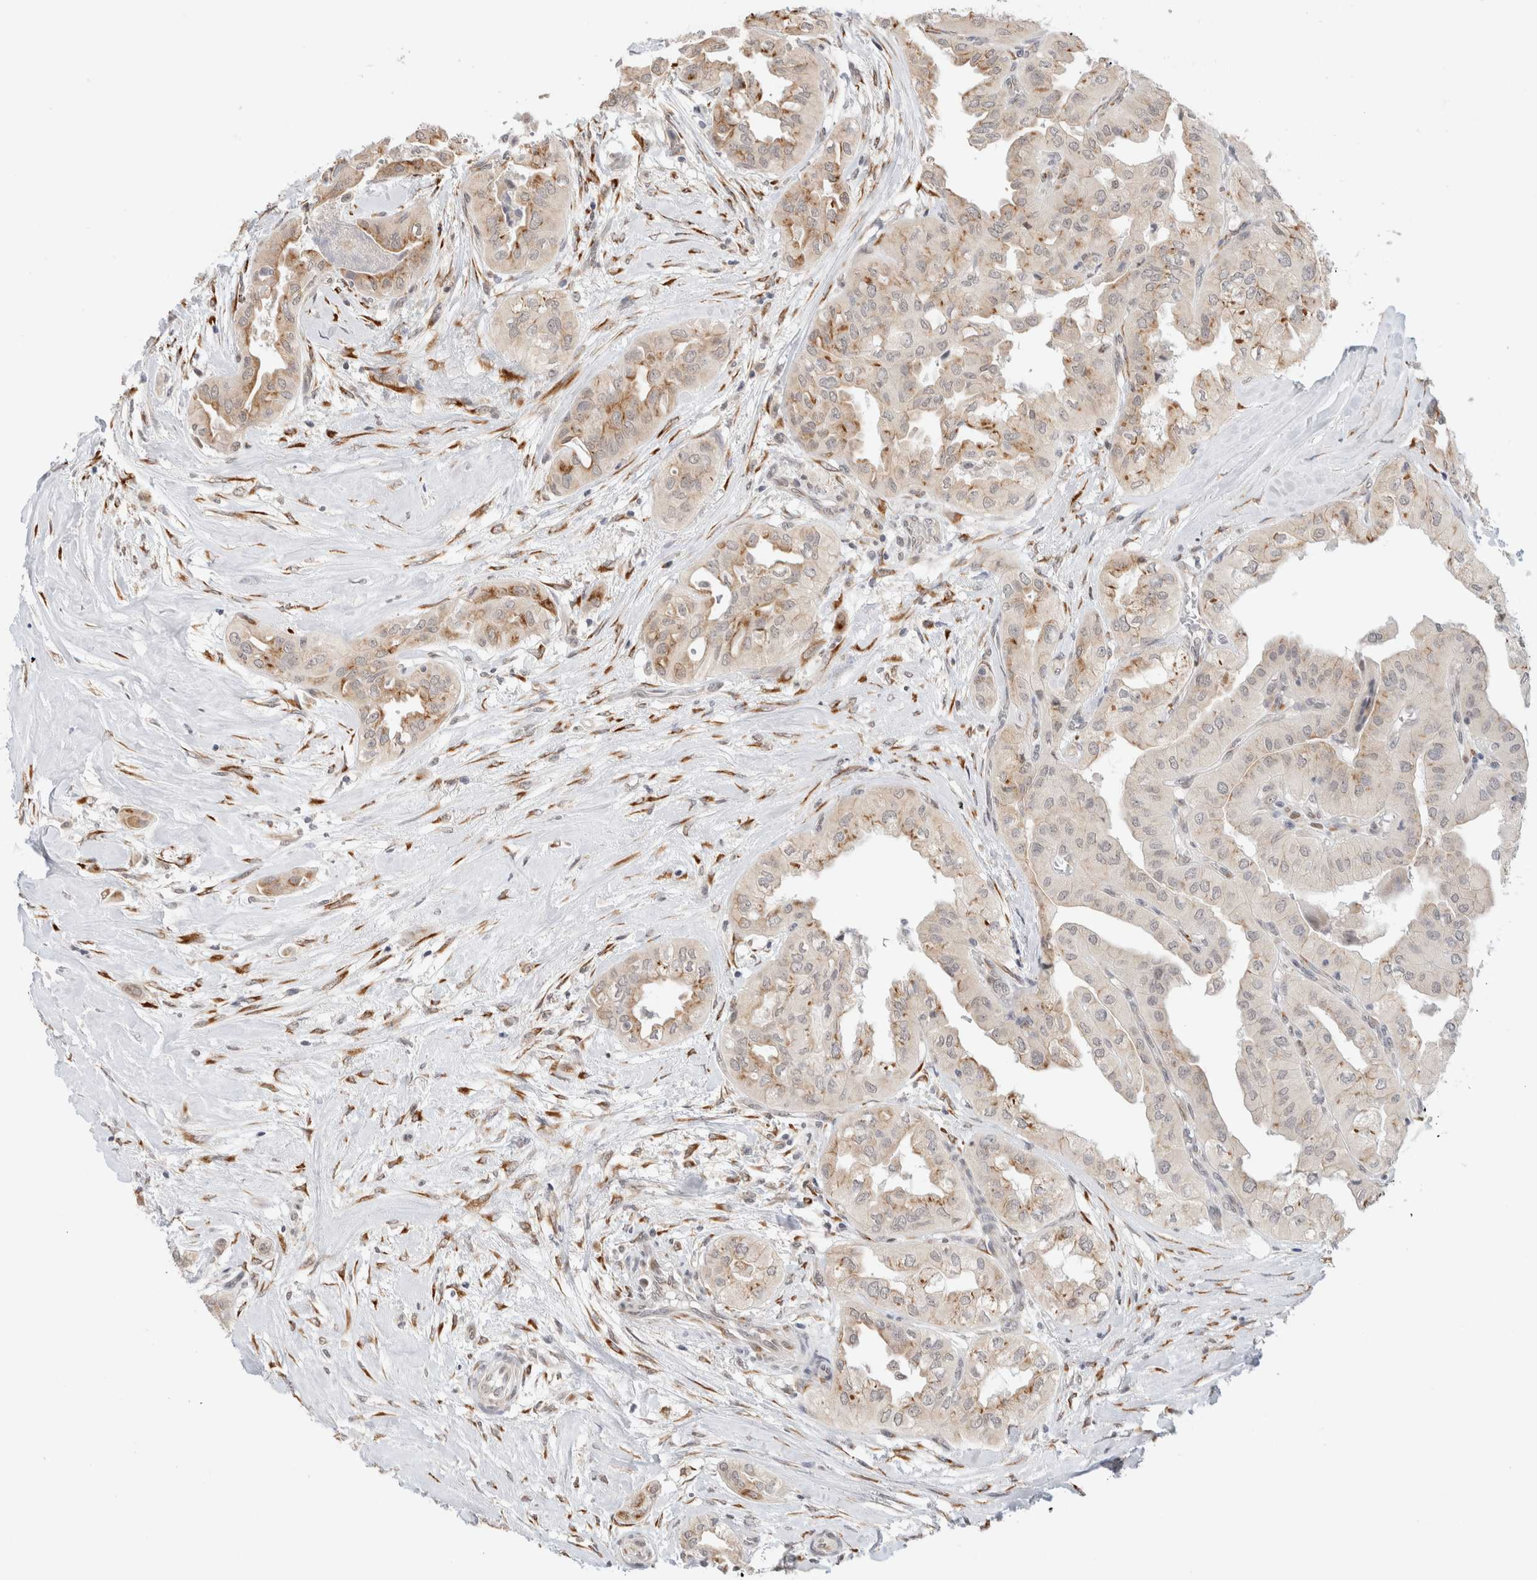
{"staining": {"intensity": "moderate", "quantity": "25%-75%", "location": "cytoplasmic/membranous"}, "tissue": "thyroid cancer", "cell_type": "Tumor cells", "image_type": "cancer", "snomed": [{"axis": "morphology", "description": "Papillary adenocarcinoma, NOS"}, {"axis": "topography", "description": "Thyroid gland"}], "caption": "This is a photomicrograph of IHC staining of thyroid cancer, which shows moderate positivity in the cytoplasmic/membranous of tumor cells.", "gene": "HDLBP", "patient": {"sex": "female", "age": 59}}